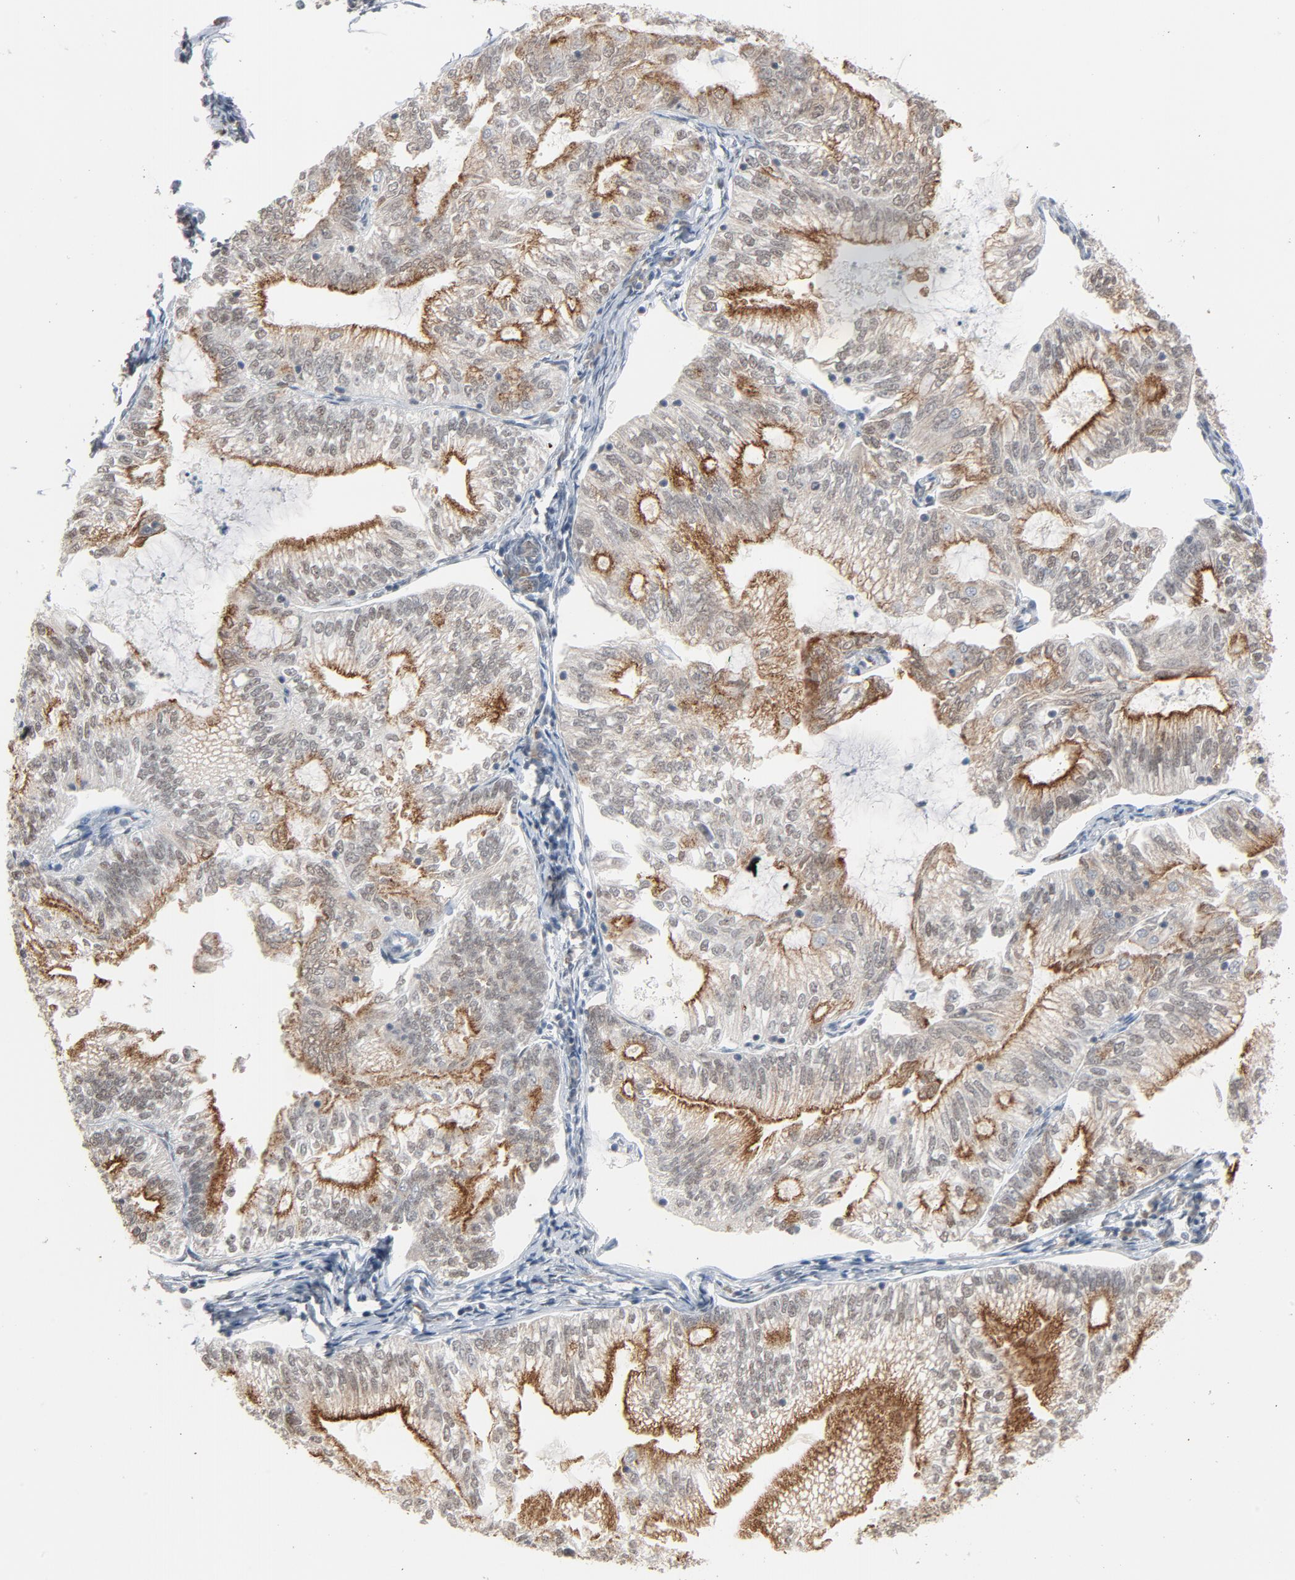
{"staining": {"intensity": "moderate", "quantity": ">75%", "location": "cytoplasmic/membranous"}, "tissue": "endometrial cancer", "cell_type": "Tumor cells", "image_type": "cancer", "snomed": [{"axis": "morphology", "description": "Adenocarcinoma, NOS"}, {"axis": "topography", "description": "Endometrium"}], "caption": "There is medium levels of moderate cytoplasmic/membranous expression in tumor cells of endometrial adenocarcinoma, as demonstrated by immunohistochemical staining (brown color).", "gene": "ITPR3", "patient": {"sex": "female", "age": 69}}